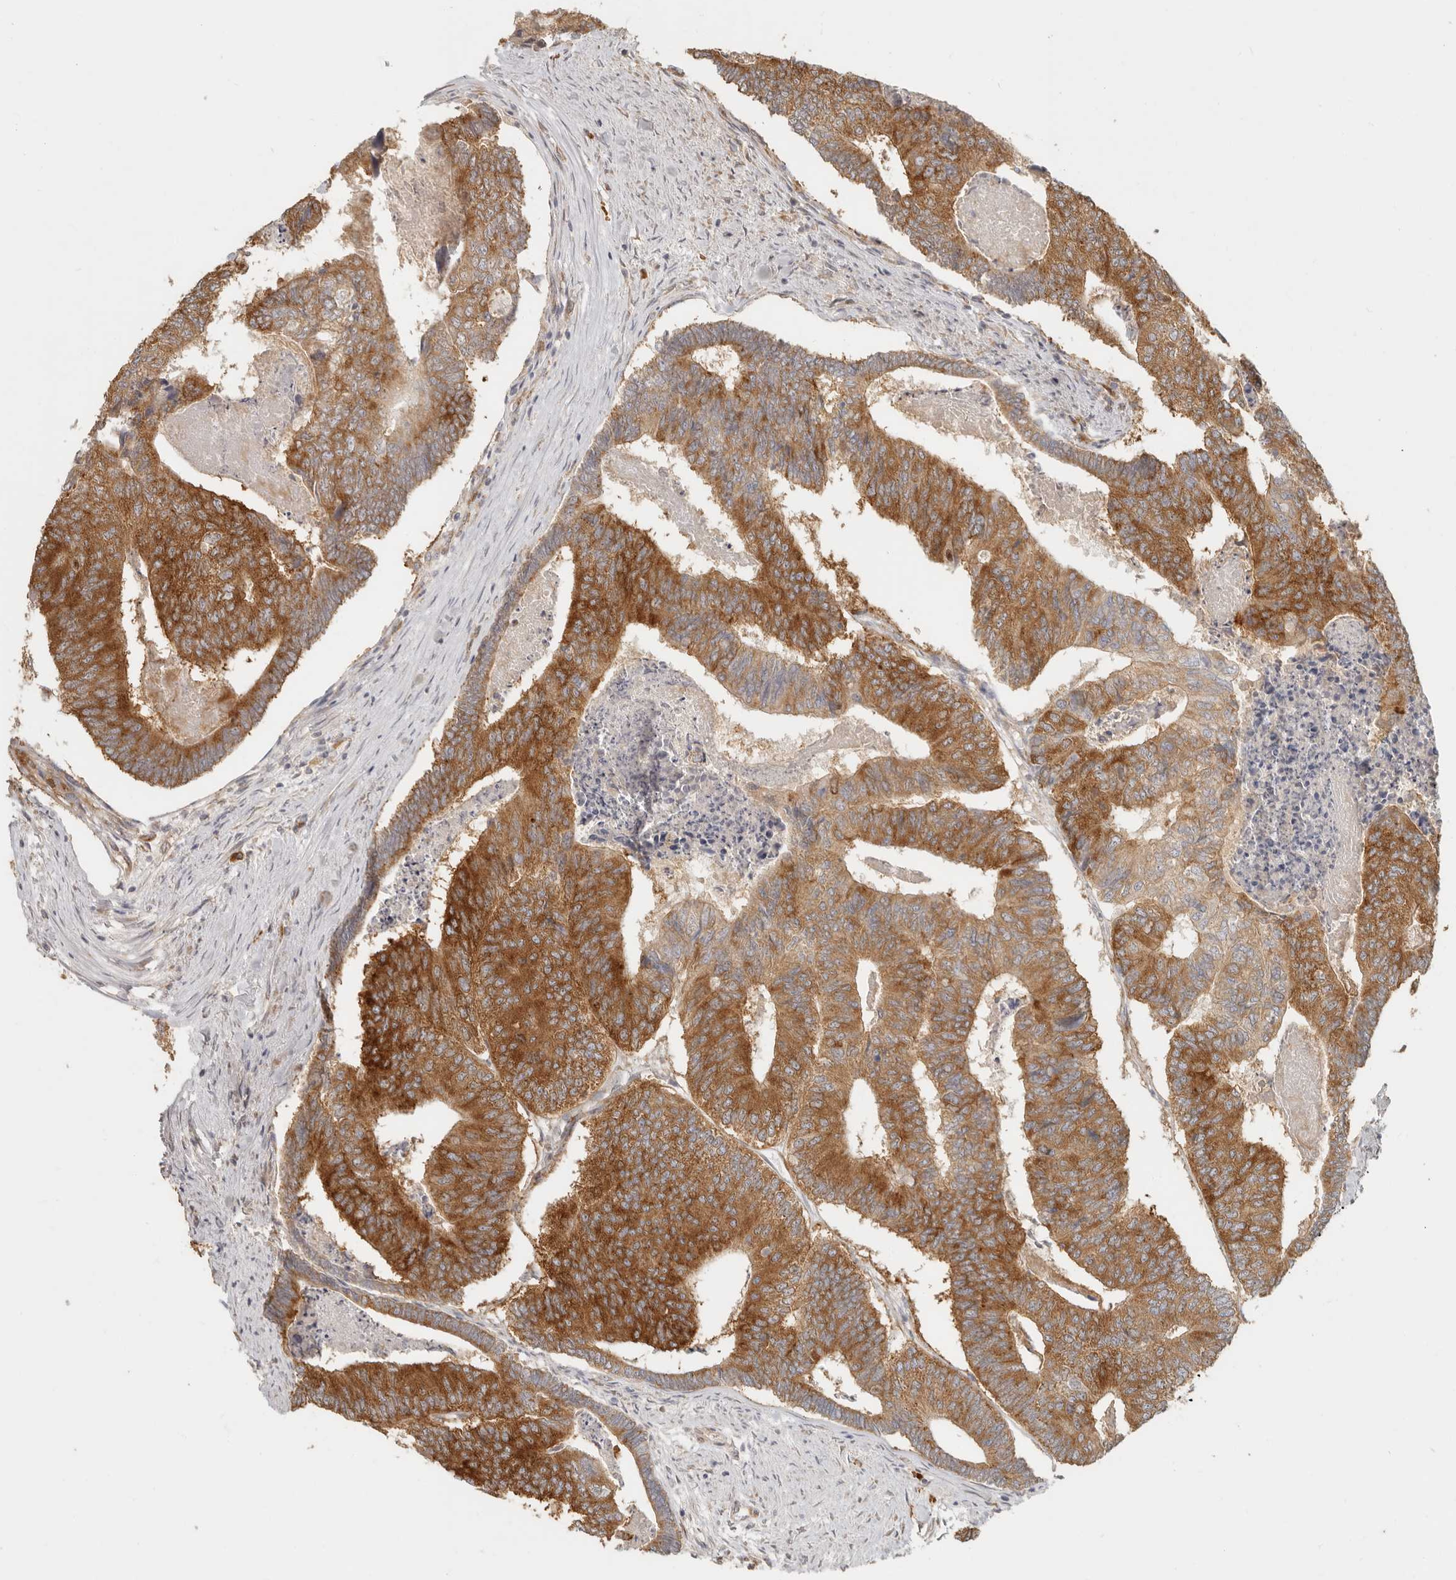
{"staining": {"intensity": "strong", "quantity": ">75%", "location": "cytoplasmic/membranous"}, "tissue": "colorectal cancer", "cell_type": "Tumor cells", "image_type": "cancer", "snomed": [{"axis": "morphology", "description": "Adenocarcinoma, NOS"}, {"axis": "topography", "description": "Colon"}], "caption": "This photomicrograph reveals immunohistochemistry (IHC) staining of colorectal adenocarcinoma, with high strong cytoplasmic/membranous staining in about >75% of tumor cells.", "gene": "PABPC4", "patient": {"sex": "female", "age": 67}}